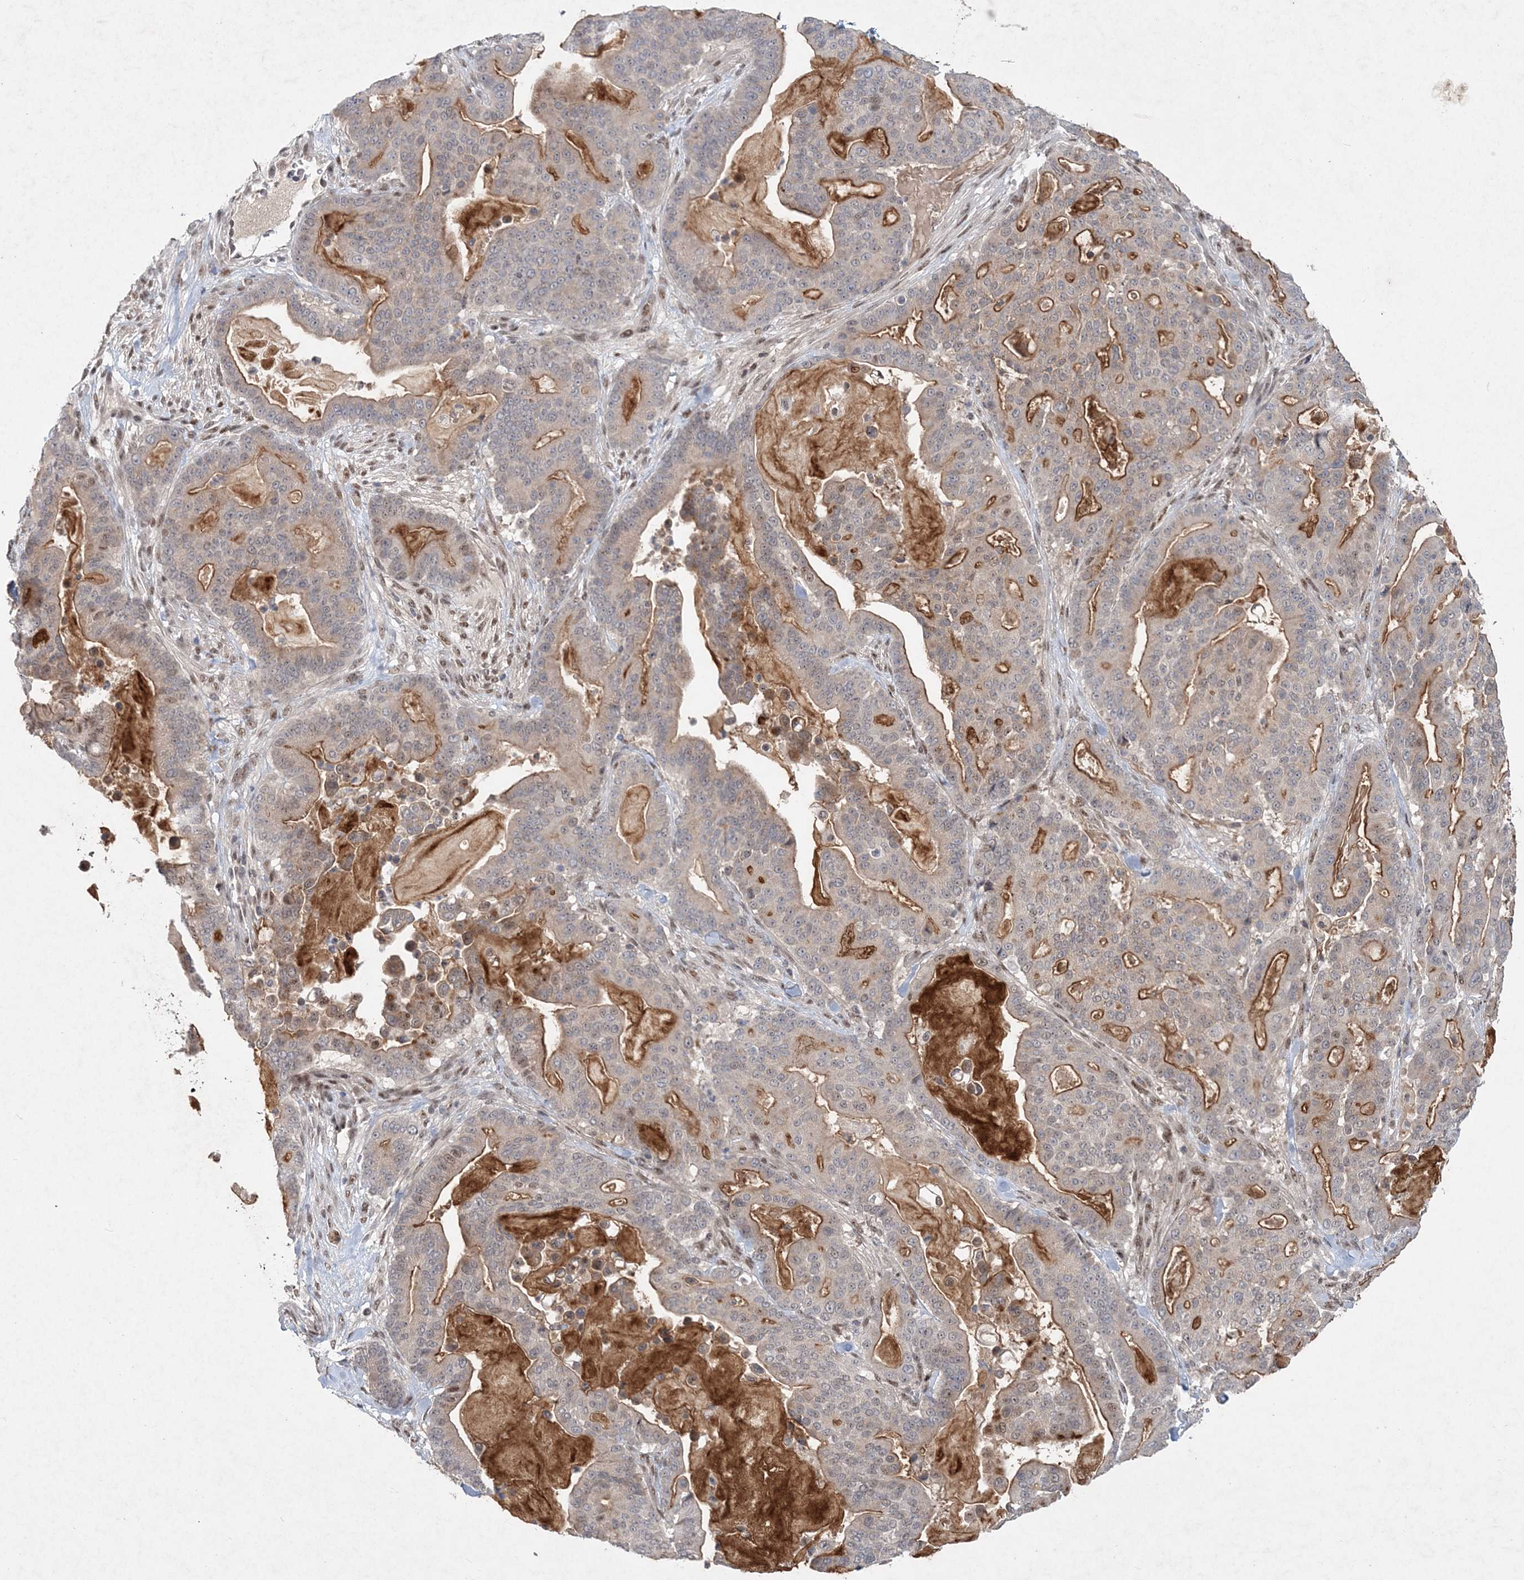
{"staining": {"intensity": "moderate", "quantity": "25%-75%", "location": "cytoplasmic/membranous,nuclear"}, "tissue": "pancreatic cancer", "cell_type": "Tumor cells", "image_type": "cancer", "snomed": [{"axis": "morphology", "description": "Adenocarcinoma, NOS"}, {"axis": "topography", "description": "Pancreas"}], "caption": "A brown stain highlights moderate cytoplasmic/membranous and nuclear staining of a protein in adenocarcinoma (pancreatic) tumor cells. The staining is performed using DAB (3,3'-diaminobenzidine) brown chromogen to label protein expression. The nuclei are counter-stained blue using hematoxylin.", "gene": "GIN1", "patient": {"sex": "male", "age": 63}}